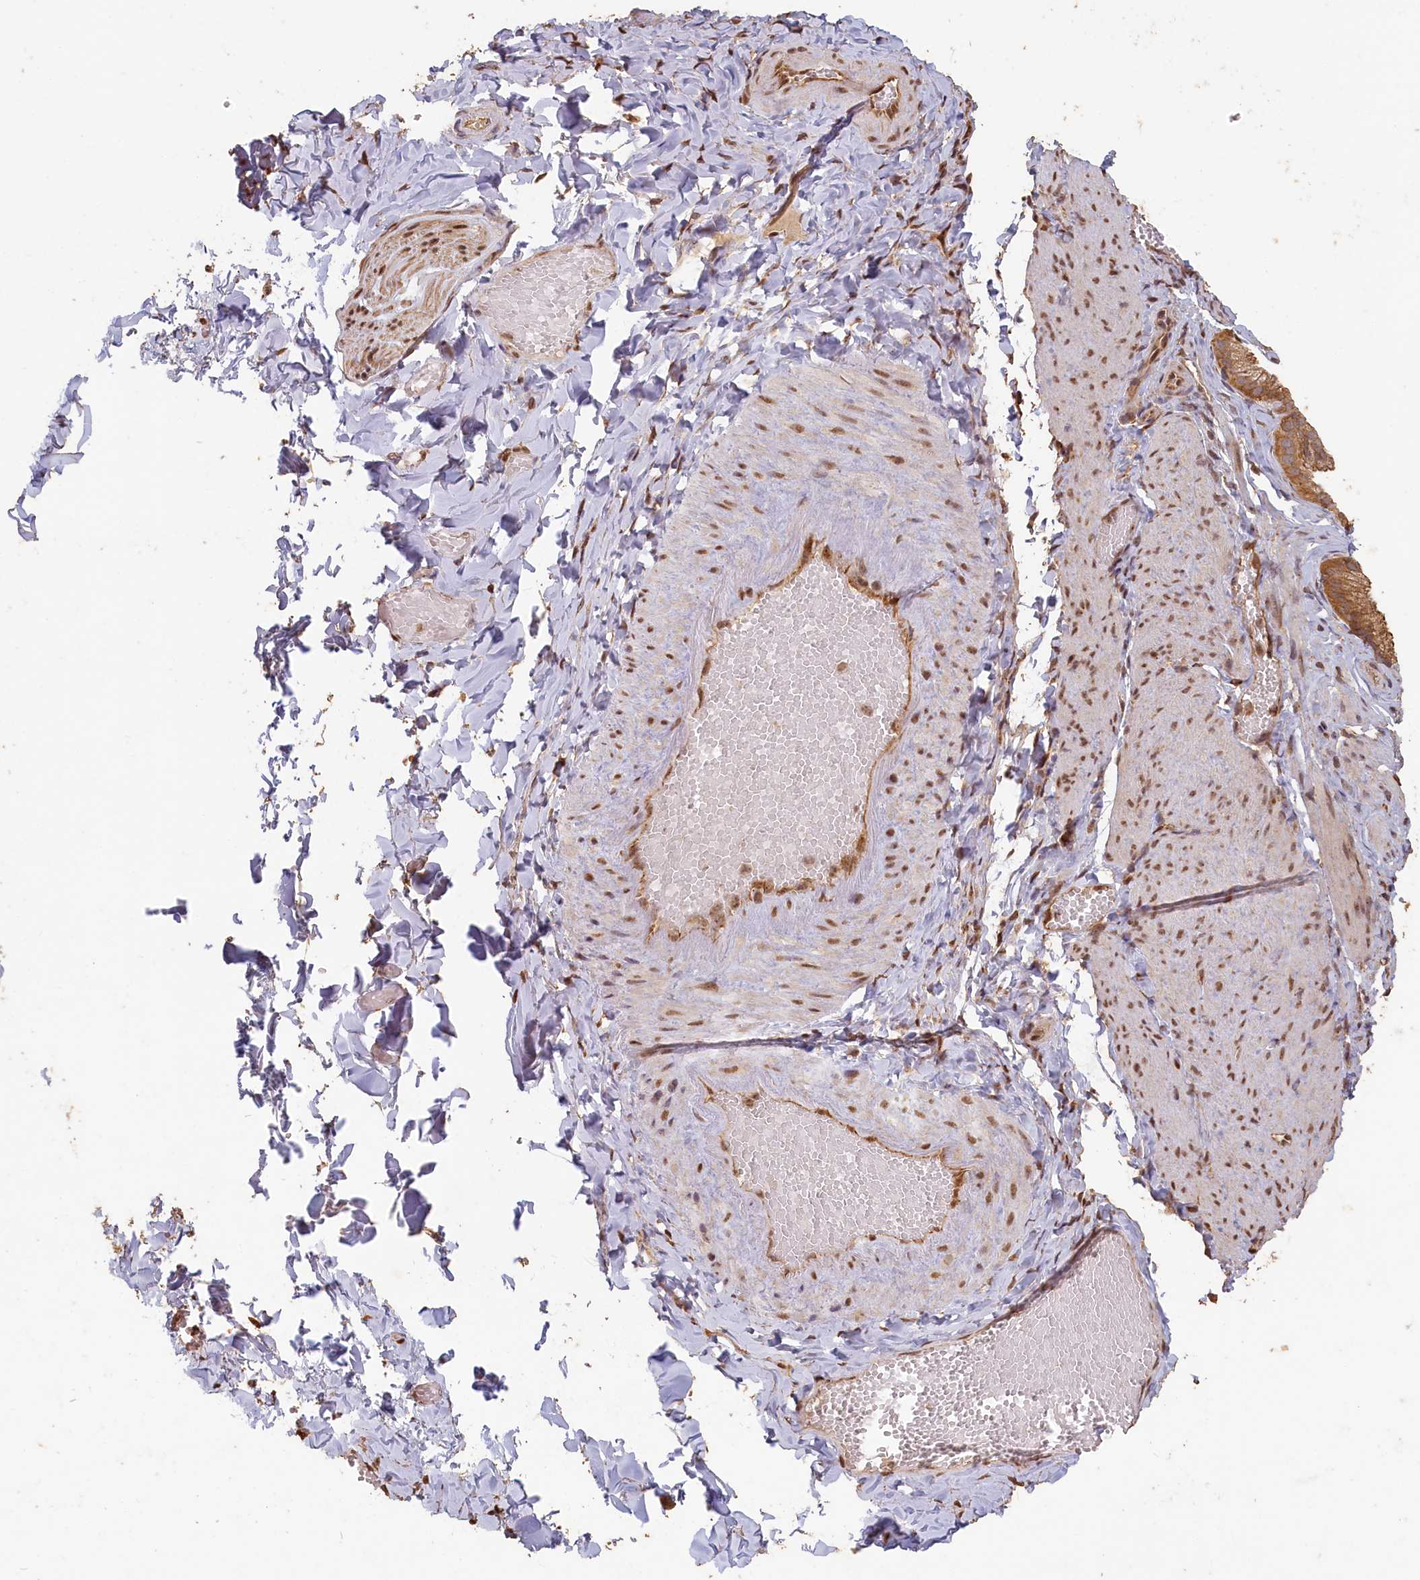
{"staining": {"intensity": "moderate", "quantity": "<25%", "location": "cytoplasmic/membranous"}, "tissue": "adipose tissue", "cell_type": "Adipocytes", "image_type": "normal", "snomed": [{"axis": "morphology", "description": "Normal tissue, NOS"}, {"axis": "topography", "description": "Gallbladder"}, {"axis": "topography", "description": "Peripheral nerve tissue"}], "caption": "This is a histology image of IHC staining of benign adipose tissue, which shows moderate positivity in the cytoplasmic/membranous of adipocytes.", "gene": "MADD", "patient": {"sex": "male", "age": 38}}